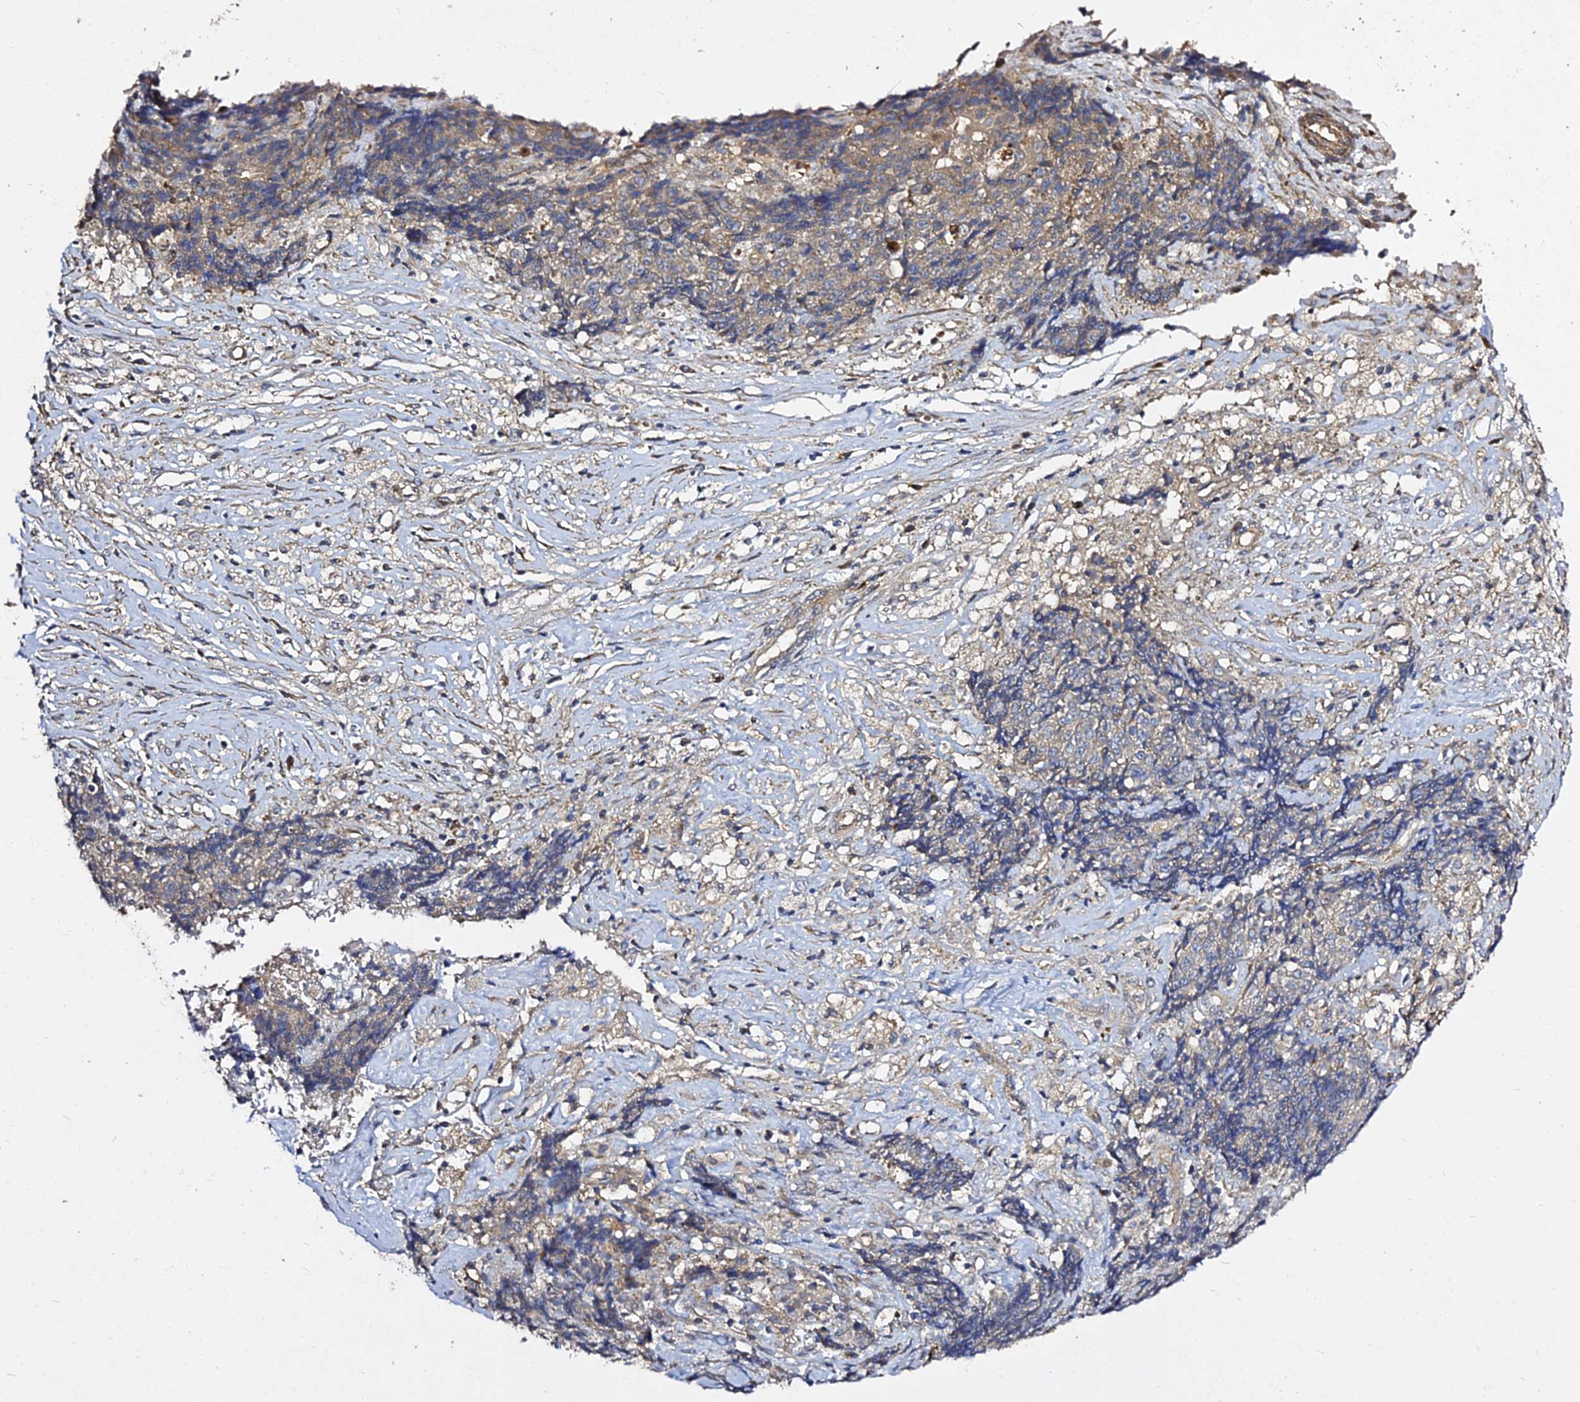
{"staining": {"intensity": "moderate", "quantity": "<25%", "location": "cytoplasmic/membranous"}, "tissue": "ovarian cancer", "cell_type": "Tumor cells", "image_type": "cancer", "snomed": [{"axis": "morphology", "description": "Carcinoma, endometroid"}, {"axis": "topography", "description": "Ovary"}], "caption": "DAB immunohistochemical staining of ovarian cancer (endometroid carcinoma) shows moderate cytoplasmic/membranous protein staining in about <25% of tumor cells.", "gene": "GRTP1", "patient": {"sex": "female", "age": 42}}